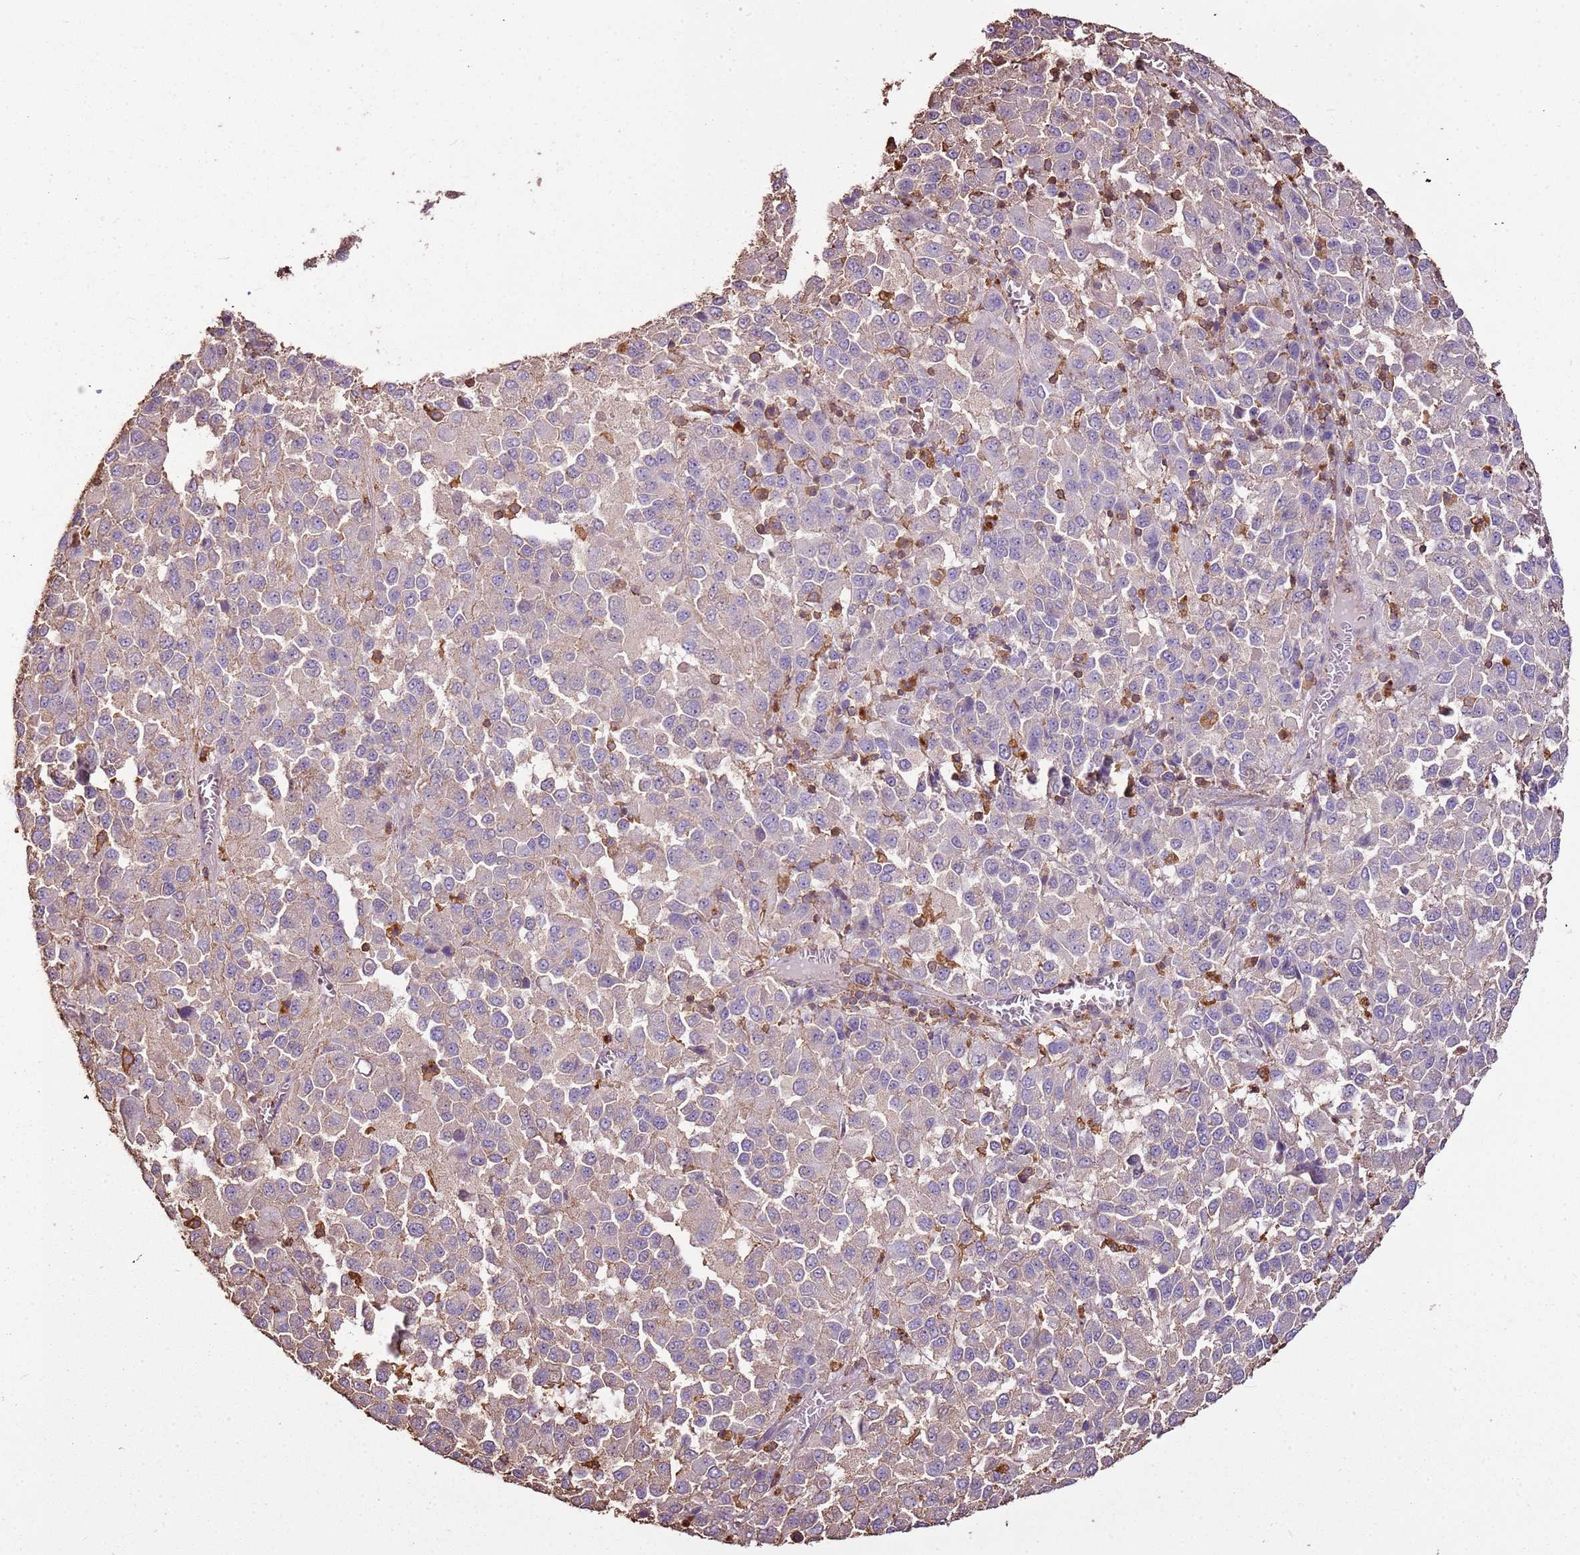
{"staining": {"intensity": "negative", "quantity": "none", "location": "none"}, "tissue": "melanoma", "cell_type": "Tumor cells", "image_type": "cancer", "snomed": [{"axis": "morphology", "description": "Malignant melanoma, Metastatic site"}, {"axis": "topography", "description": "Lung"}], "caption": "Melanoma was stained to show a protein in brown. There is no significant staining in tumor cells. (DAB immunohistochemistry with hematoxylin counter stain).", "gene": "ARL10", "patient": {"sex": "male", "age": 64}}